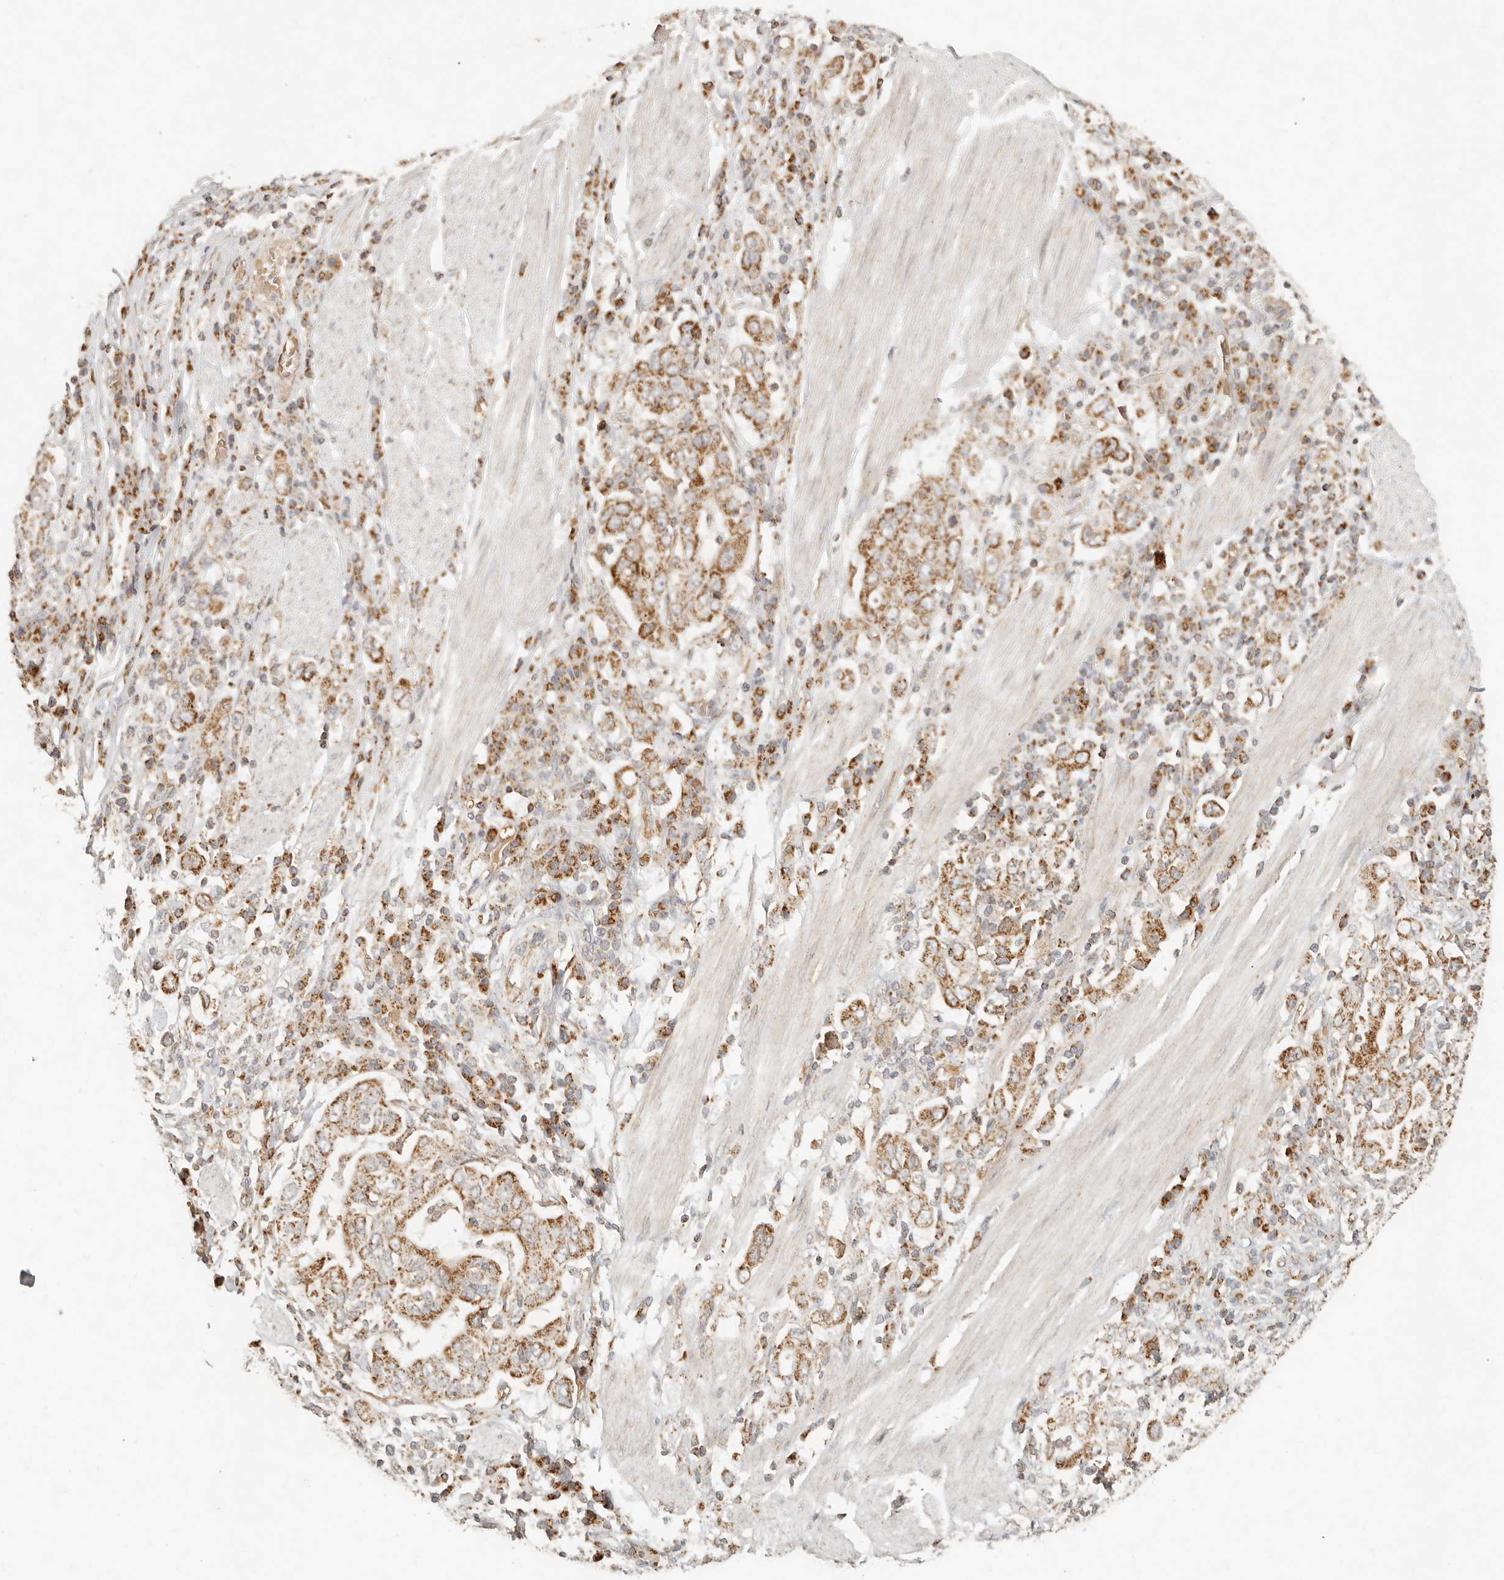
{"staining": {"intensity": "moderate", "quantity": ">75%", "location": "cytoplasmic/membranous"}, "tissue": "stomach cancer", "cell_type": "Tumor cells", "image_type": "cancer", "snomed": [{"axis": "morphology", "description": "Adenocarcinoma, NOS"}, {"axis": "topography", "description": "Stomach, upper"}], "caption": "Human stomach cancer (adenocarcinoma) stained with a protein marker shows moderate staining in tumor cells.", "gene": "MRPL55", "patient": {"sex": "male", "age": 62}}